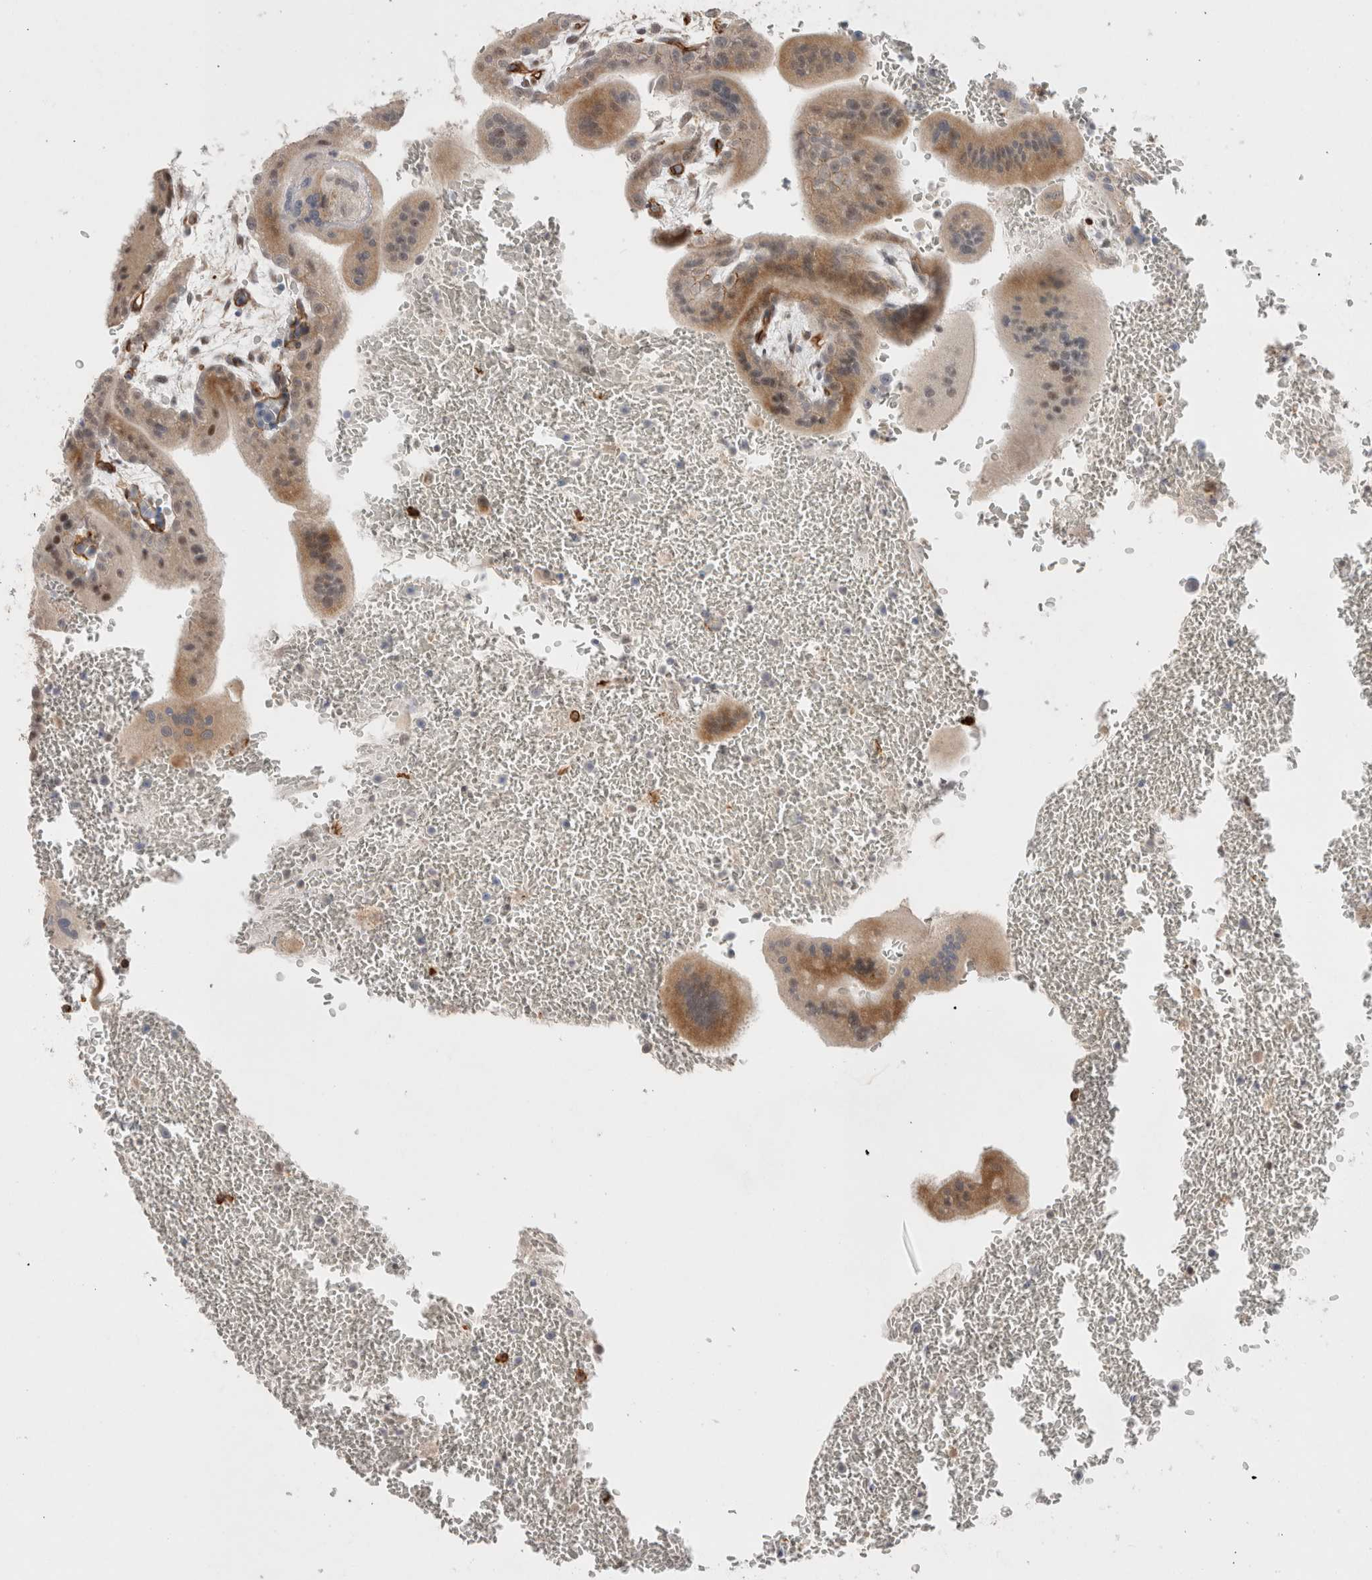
{"staining": {"intensity": "moderate", "quantity": "25%-75%", "location": "cytoplasmic/membranous"}, "tissue": "placenta", "cell_type": "Trophoblastic cells", "image_type": "normal", "snomed": [{"axis": "morphology", "description": "Normal tissue, NOS"}, {"axis": "topography", "description": "Placenta"}], "caption": "A brown stain labels moderate cytoplasmic/membranous positivity of a protein in trophoblastic cells of benign human placenta.", "gene": "CAAP1", "patient": {"sex": "female", "age": 35}}